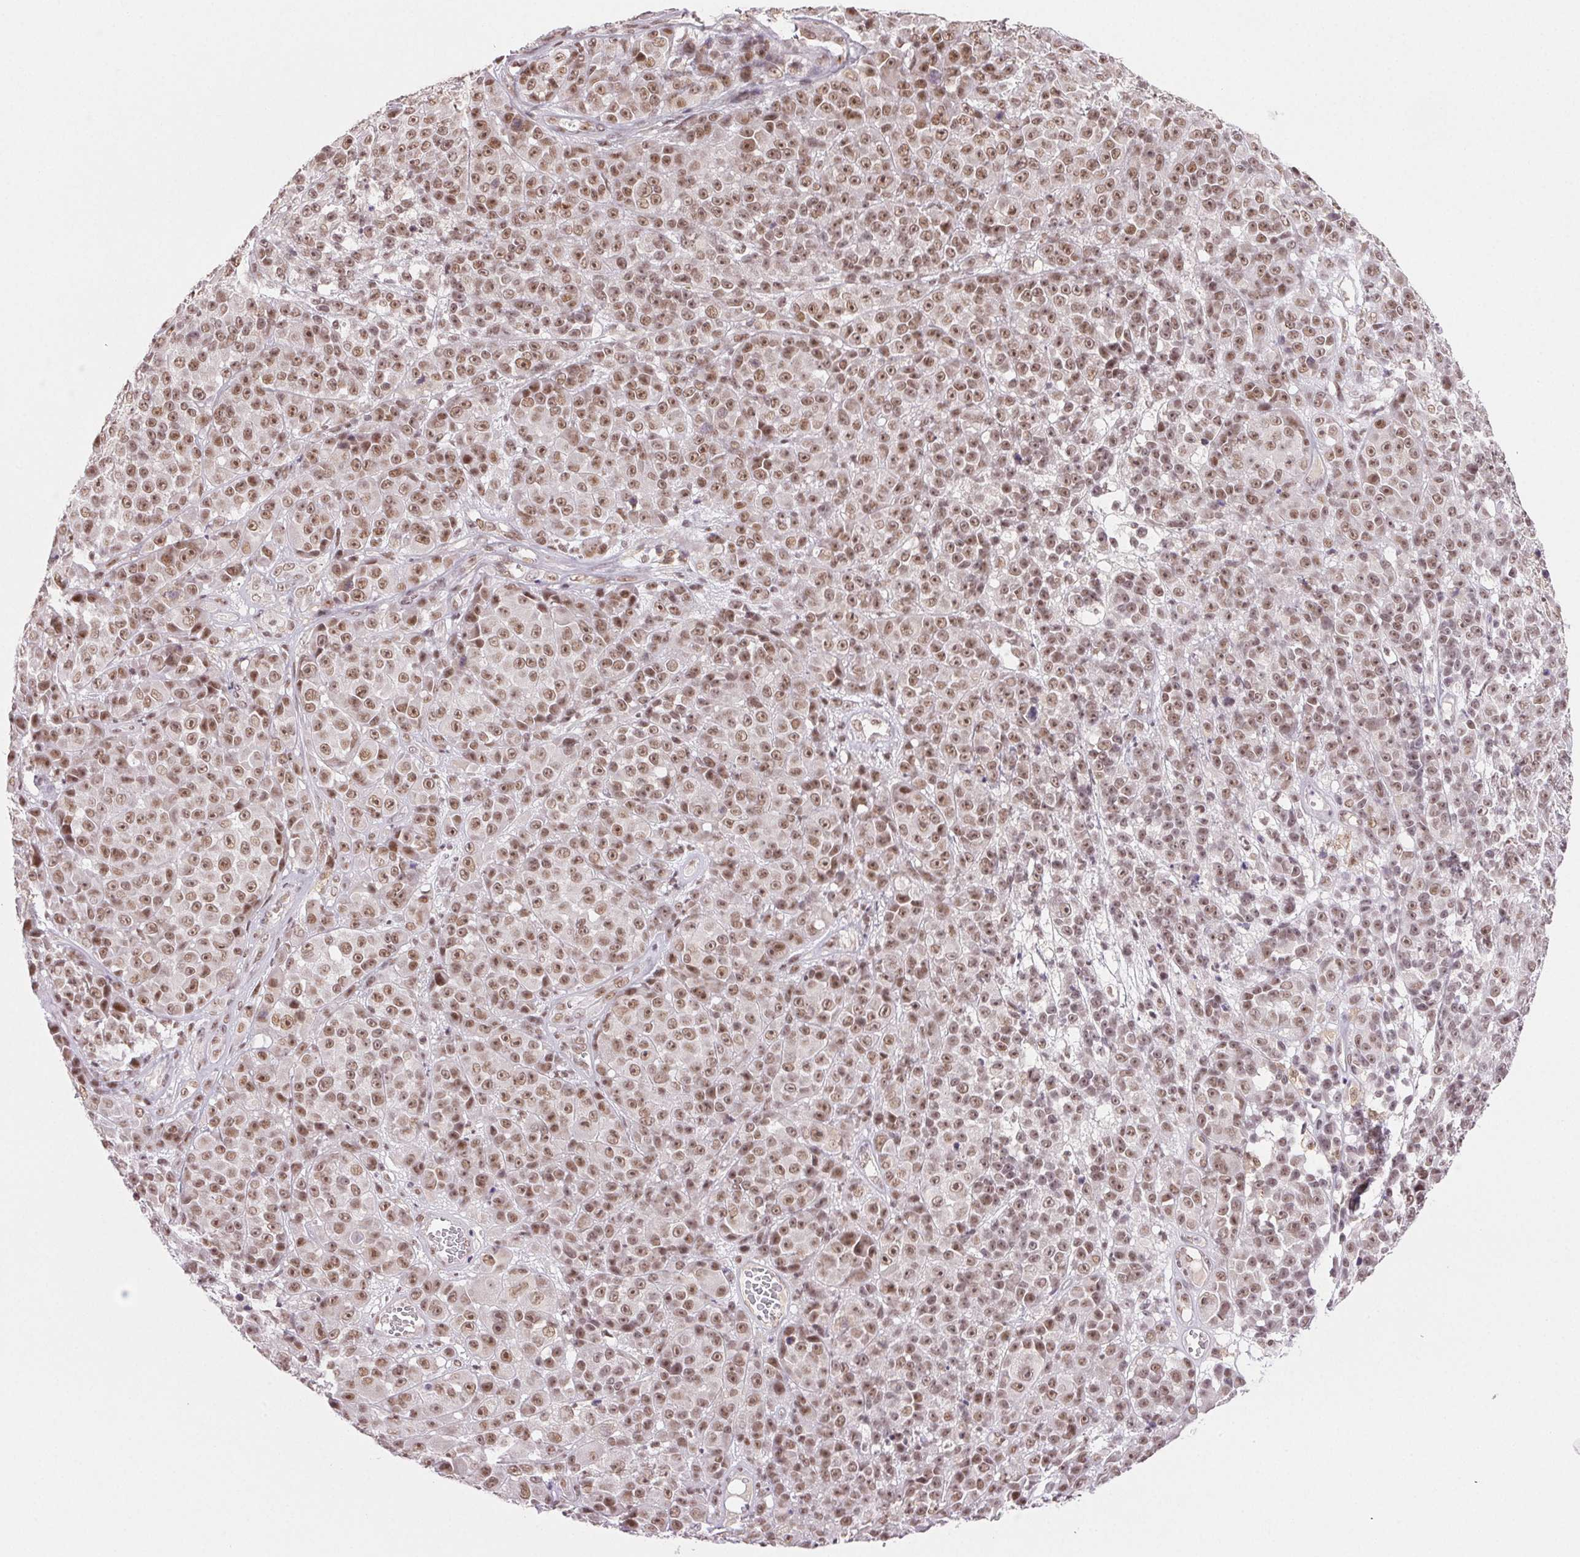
{"staining": {"intensity": "moderate", "quantity": ">75%", "location": "nuclear"}, "tissue": "melanoma", "cell_type": "Tumor cells", "image_type": "cancer", "snomed": [{"axis": "morphology", "description": "Malignant melanoma, NOS"}, {"axis": "topography", "description": "Skin"}, {"axis": "topography", "description": "Skin of back"}], "caption": "Moderate nuclear positivity for a protein is appreciated in about >75% of tumor cells of malignant melanoma using immunohistochemistry (IHC).", "gene": "PRPF18", "patient": {"sex": "male", "age": 91}}